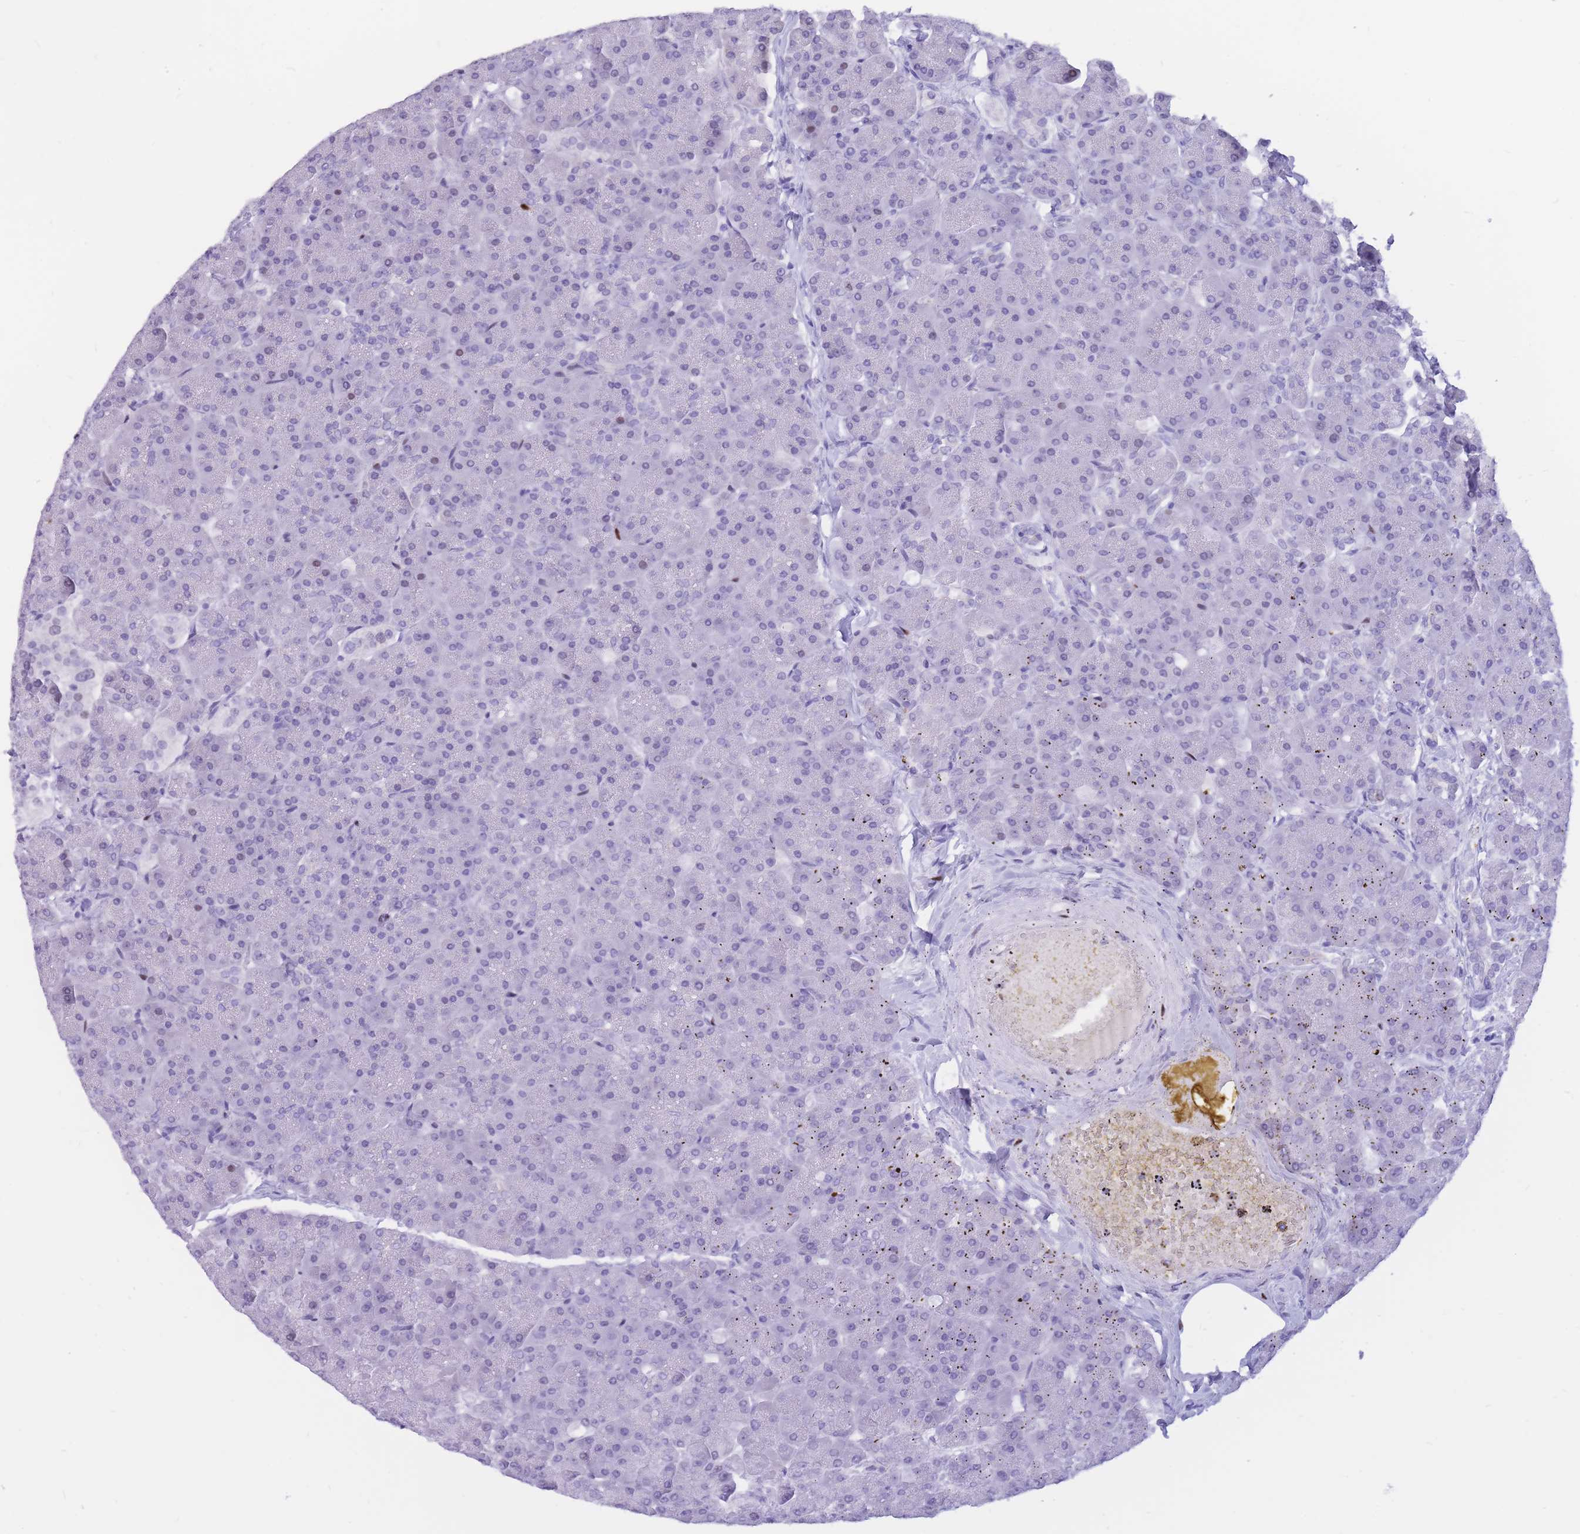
{"staining": {"intensity": "moderate", "quantity": "<25%", "location": "nuclear"}, "tissue": "pancreas", "cell_type": "Exocrine glandular cells", "image_type": "normal", "snomed": [{"axis": "morphology", "description": "Normal tissue, NOS"}, {"axis": "topography", "description": "Pancreas"}, {"axis": "topography", "description": "Peripheral nerve tissue"}], "caption": "This image reveals immunohistochemistry (IHC) staining of benign human pancreas, with low moderate nuclear positivity in about <25% of exocrine glandular cells.", "gene": "NASP", "patient": {"sex": "male", "age": 54}}